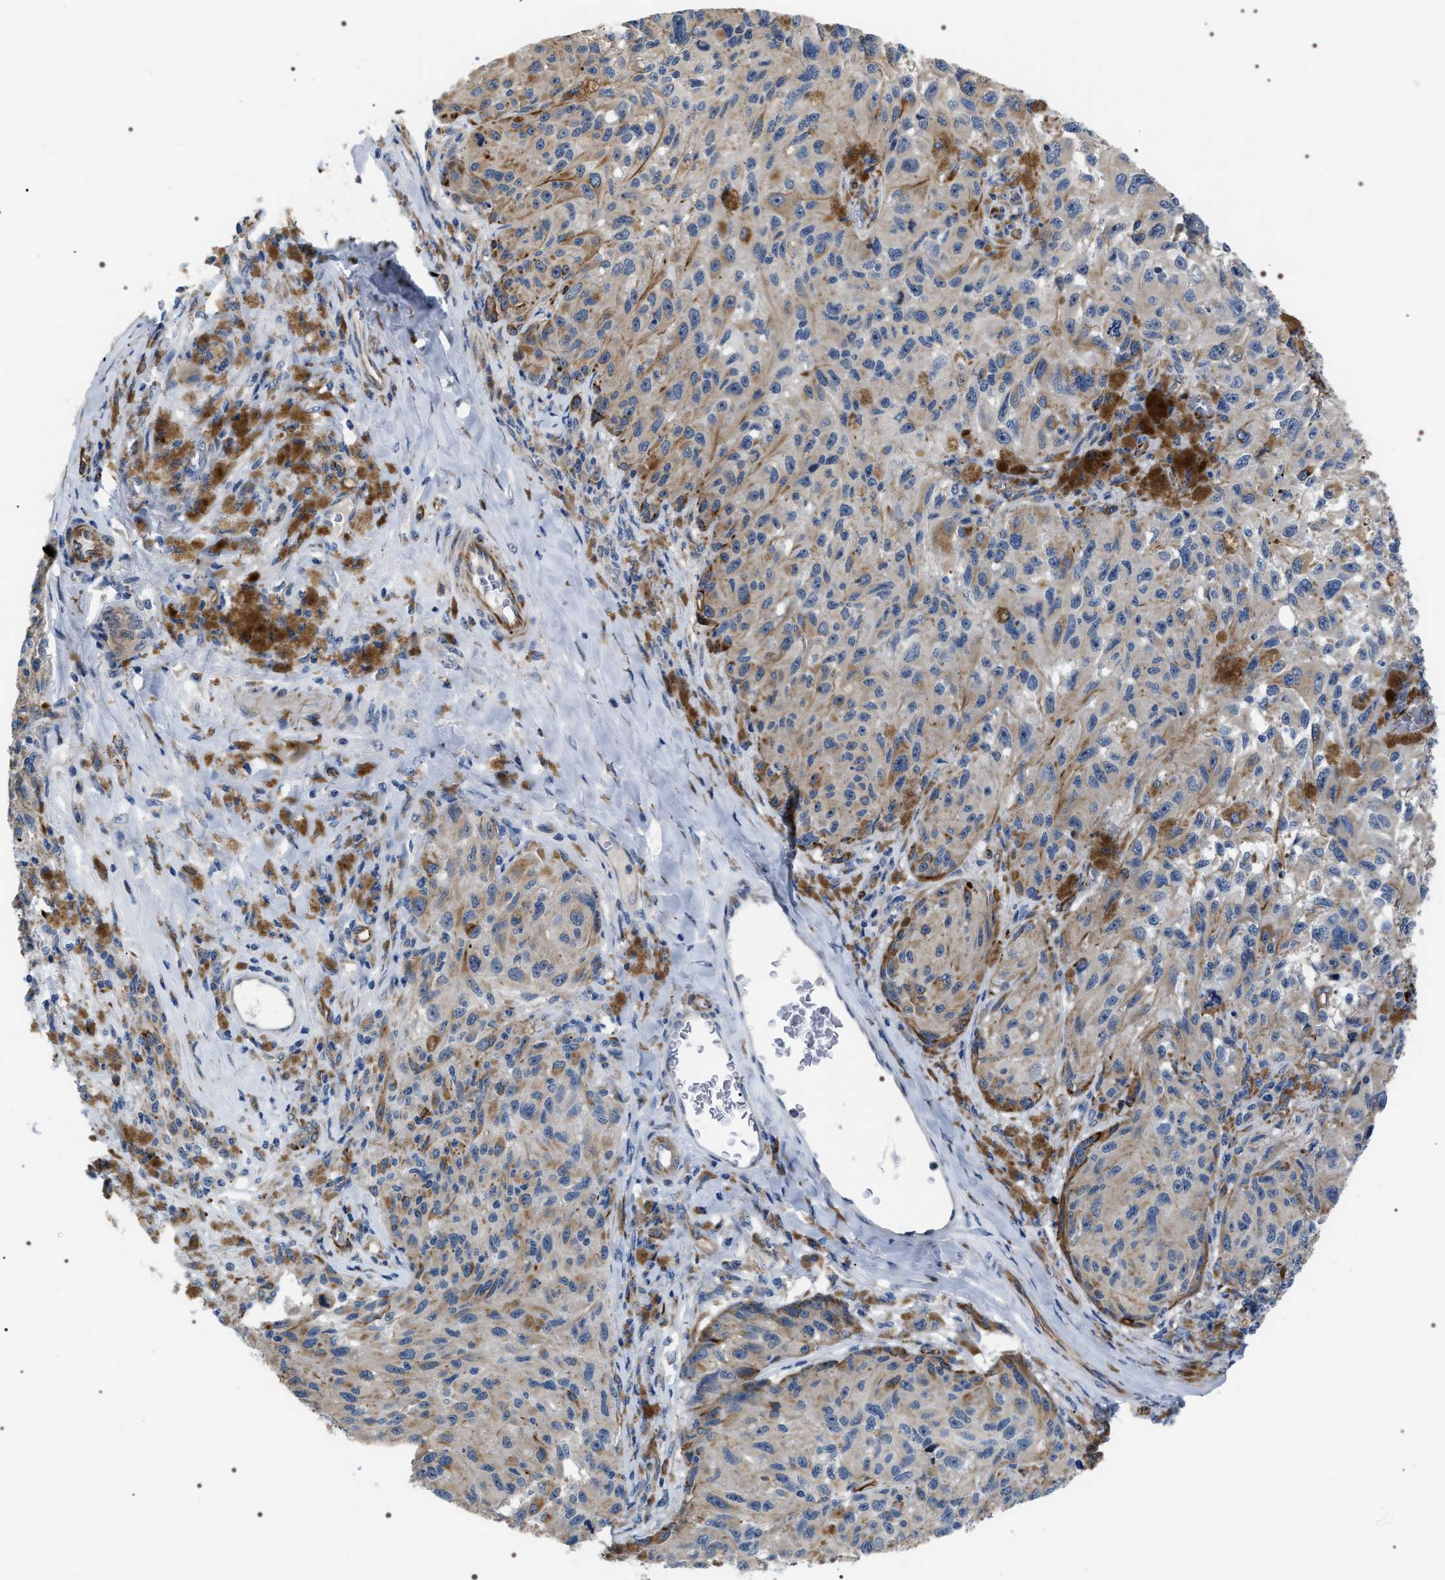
{"staining": {"intensity": "weak", "quantity": "<25%", "location": "cytoplasmic/membranous"}, "tissue": "melanoma", "cell_type": "Tumor cells", "image_type": "cancer", "snomed": [{"axis": "morphology", "description": "Malignant melanoma, NOS"}, {"axis": "topography", "description": "Skin"}], "caption": "IHC photomicrograph of neoplastic tissue: malignant melanoma stained with DAB (3,3'-diaminobenzidine) reveals no significant protein expression in tumor cells.", "gene": "PKD1L1", "patient": {"sex": "female", "age": 73}}